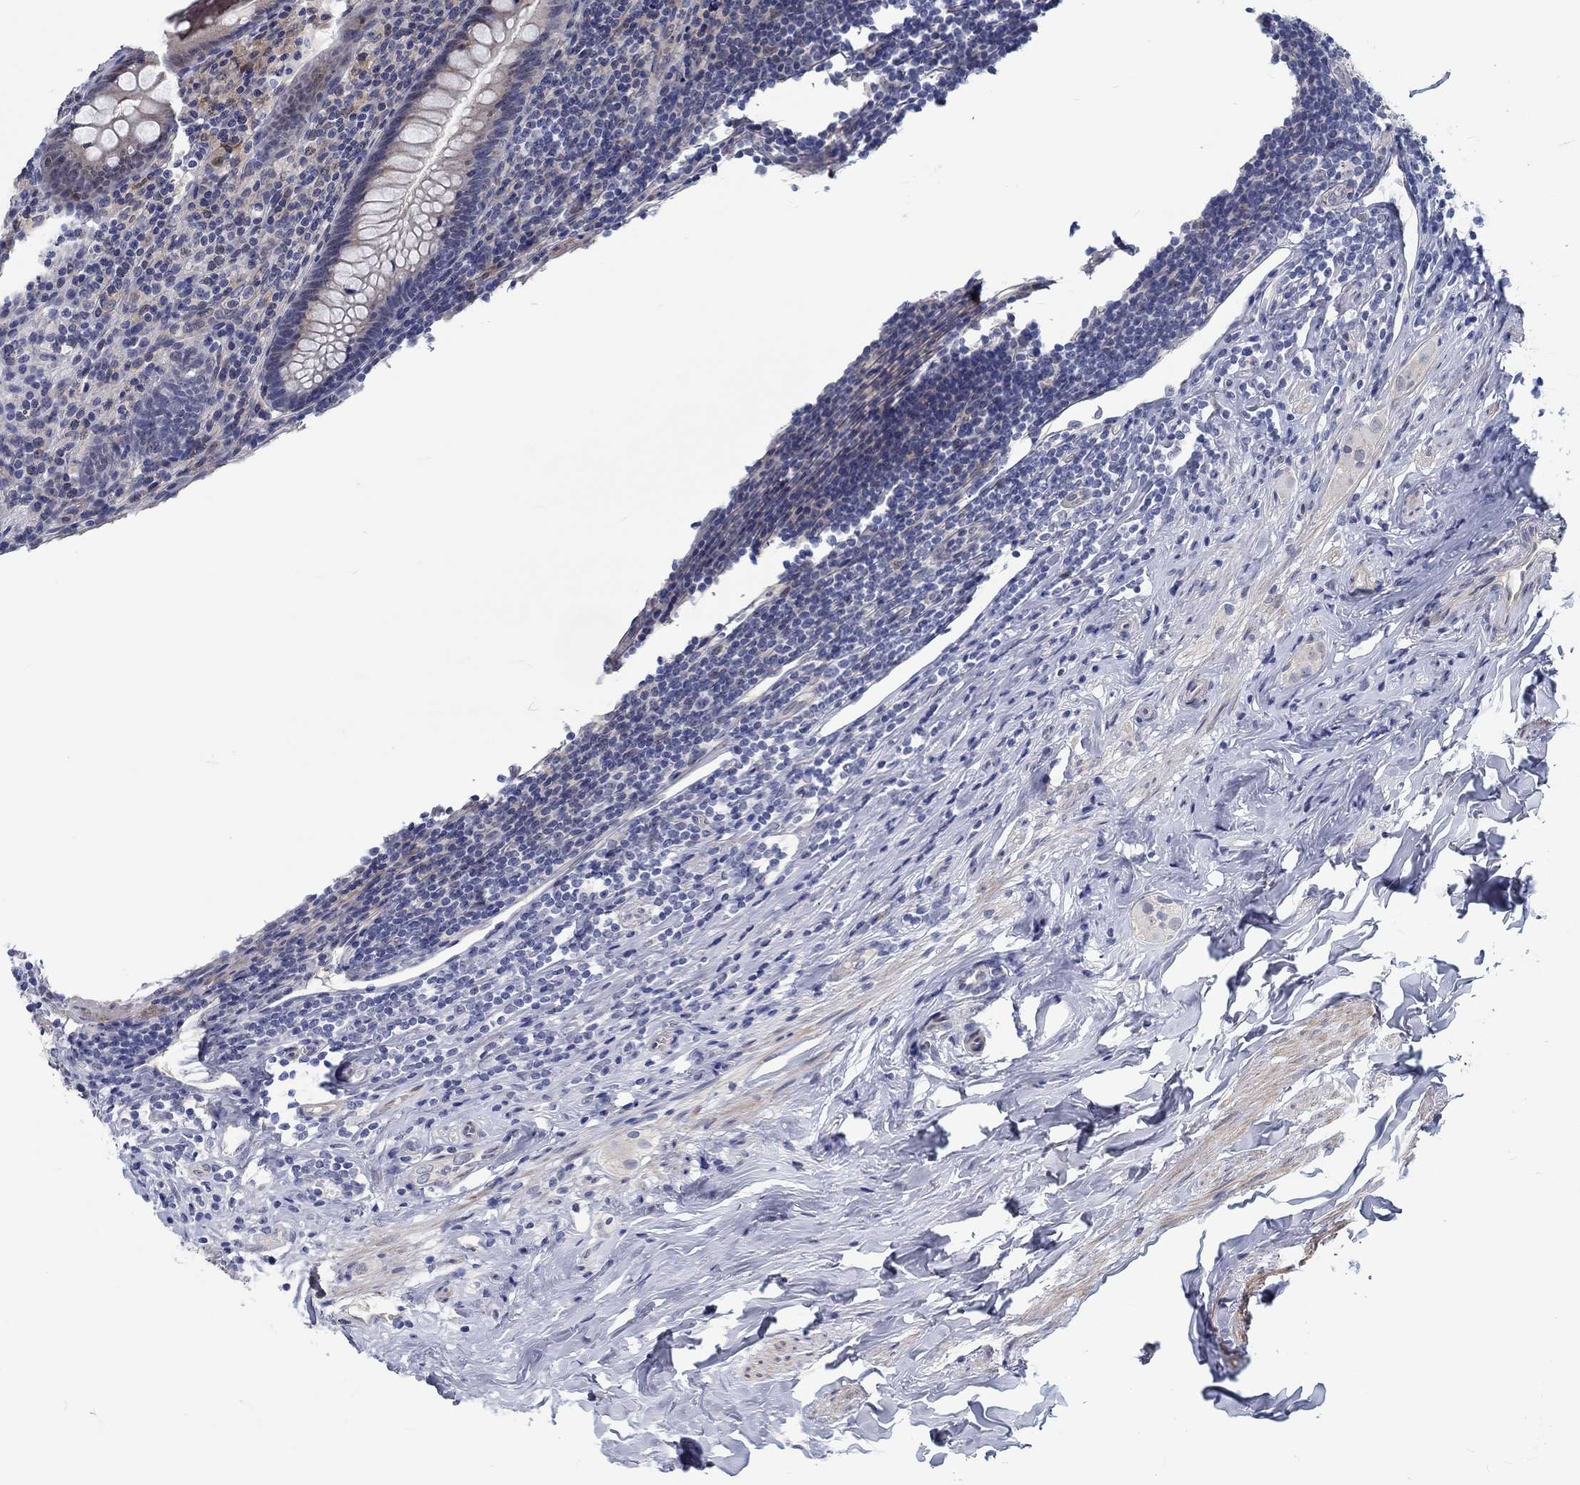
{"staining": {"intensity": "negative", "quantity": "none", "location": "none"}, "tissue": "appendix", "cell_type": "Glandular cells", "image_type": "normal", "snomed": [{"axis": "morphology", "description": "Normal tissue, NOS"}, {"axis": "topography", "description": "Appendix"}], "caption": "Glandular cells show no significant protein positivity in benign appendix. (DAB (3,3'-diaminobenzidine) immunohistochemistry (IHC), high magnification).", "gene": "MYBPC1", "patient": {"sex": "male", "age": 47}}